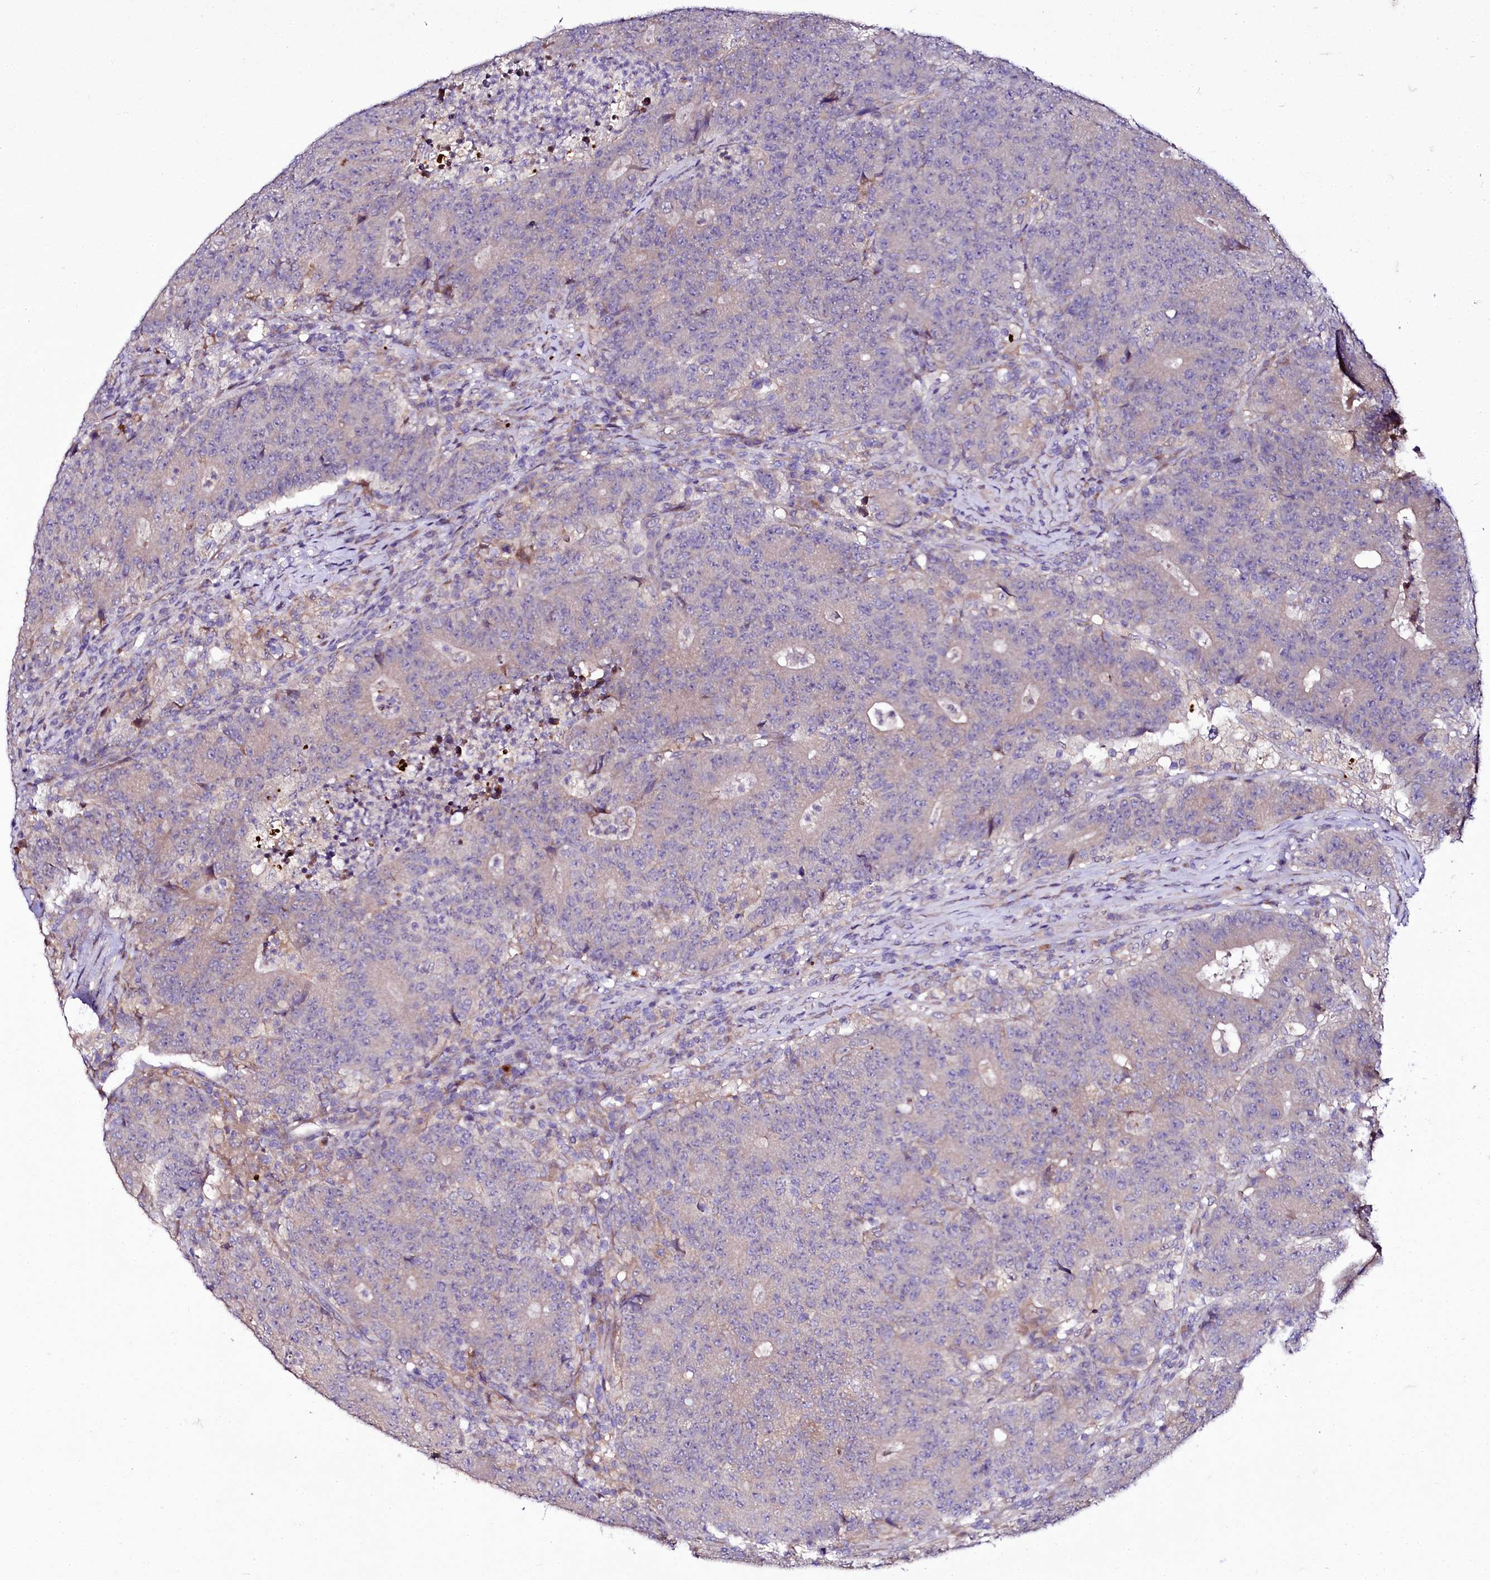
{"staining": {"intensity": "negative", "quantity": "none", "location": "none"}, "tissue": "colorectal cancer", "cell_type": "Tumor cells", "image_type": "cancer", "snomed": [{"axis": "morphology", "description": "Adenocarcinoma, NOS"}, {"axis": "topography", "description": "Colon"}], "caption": "The IHC image has no significant staining in tumor cells of colorectal adenocarcinoma tissue. (DAB (3,3'-diaminobenzidine) IHC visualized using brightfield microscopy, high magnification).", "gene": "ZC3H12C", "patient": {"sex": "female", "age": 75}}